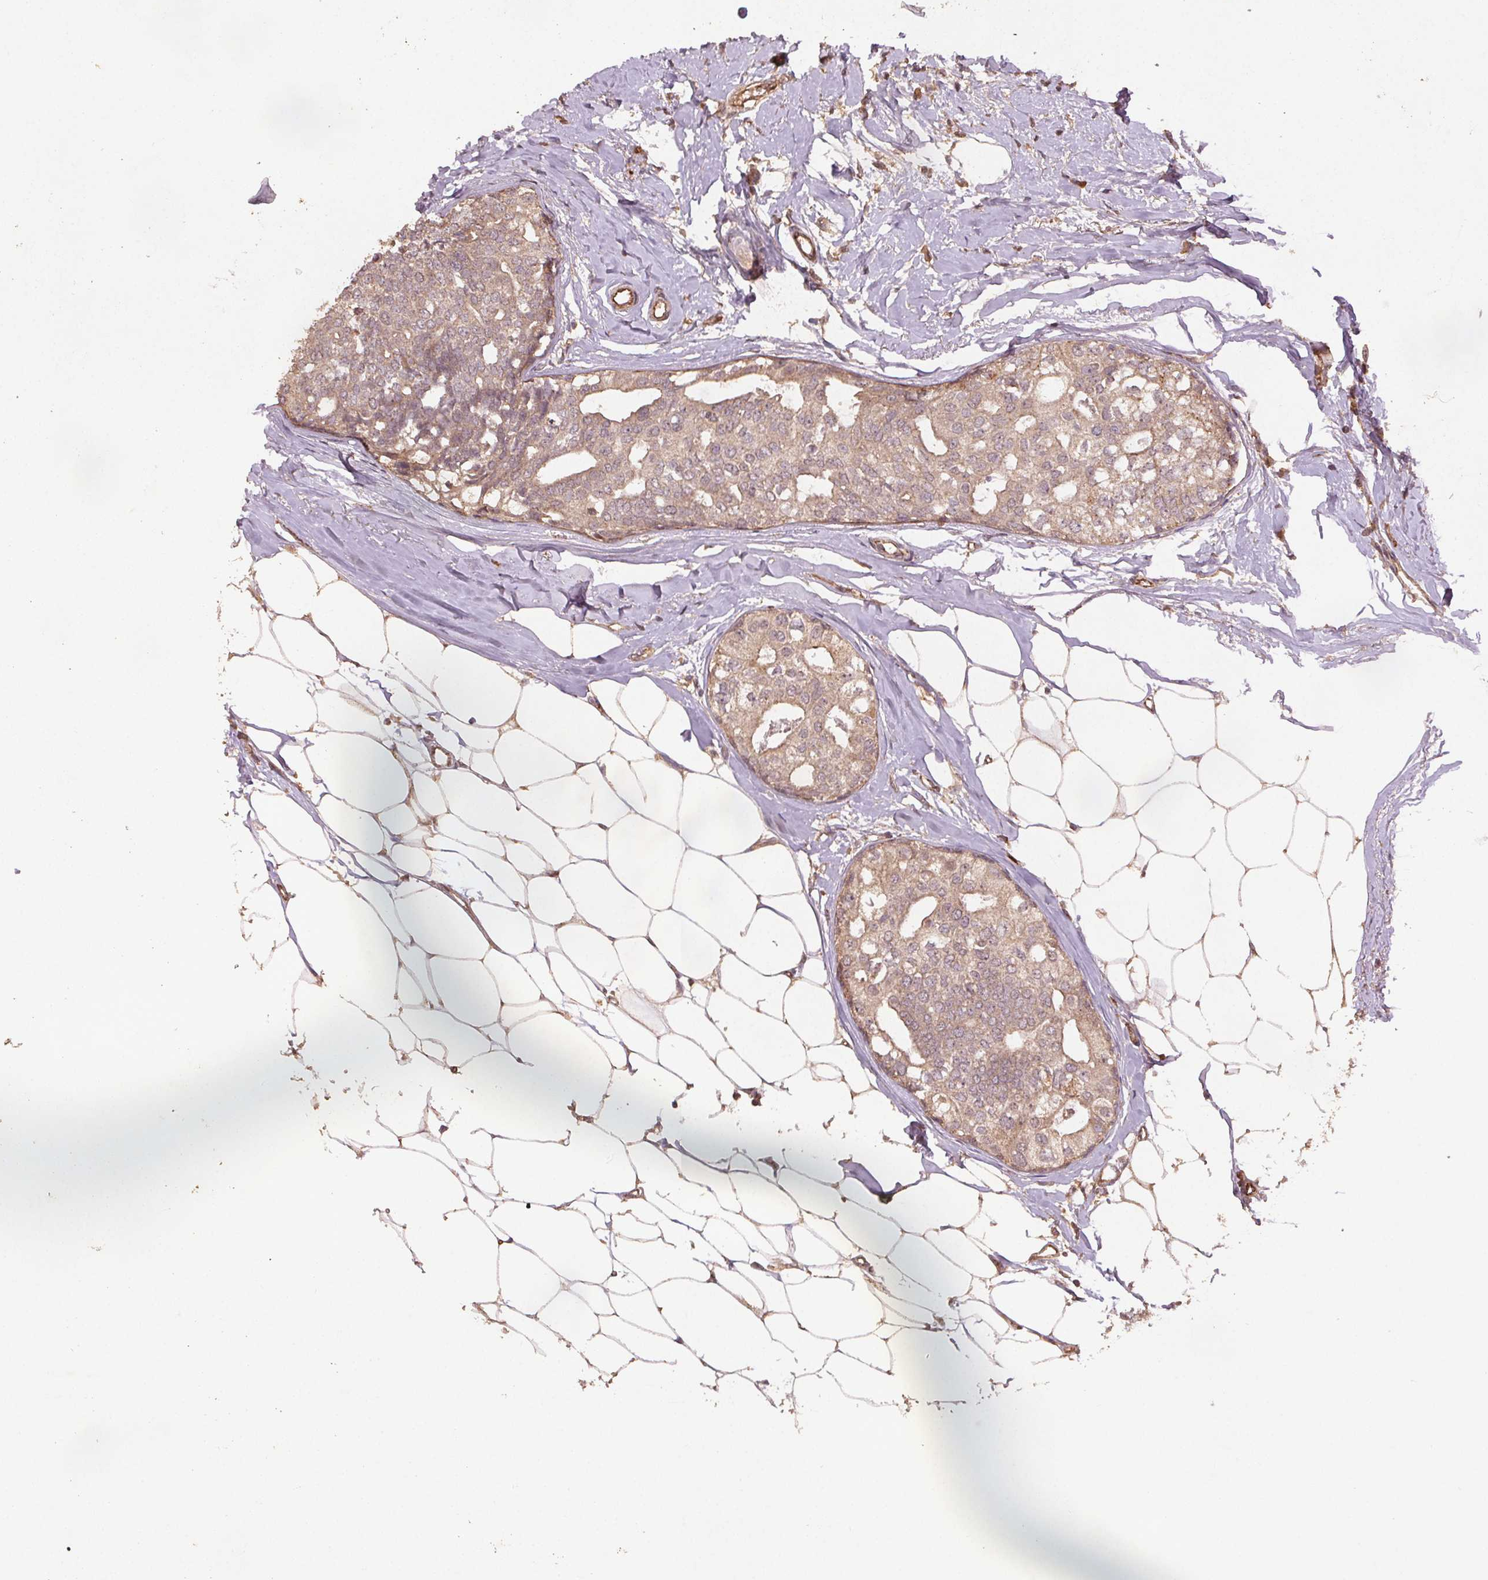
{"staining": {"intensity": "weak", "quantity": ">75%", "location": "cytoplasmic/membranous"}, "tissue": "breast cancer", "cell_type": "Tumor cells", "image_type": "cancer", "snomed": [{"axis": "morphology", "description": "Duct carcinoma"}, {"axis": "topography", "description": "Breast"}], "caption": "A low amount of weak cytoplasmic/membranous positivity is appreciated in approximately >75% of tumor cells in breast invasive ductal carcinoma tissue.", "gene": "SEC14L2", "patient": {"sex": "female", "age": 40}}